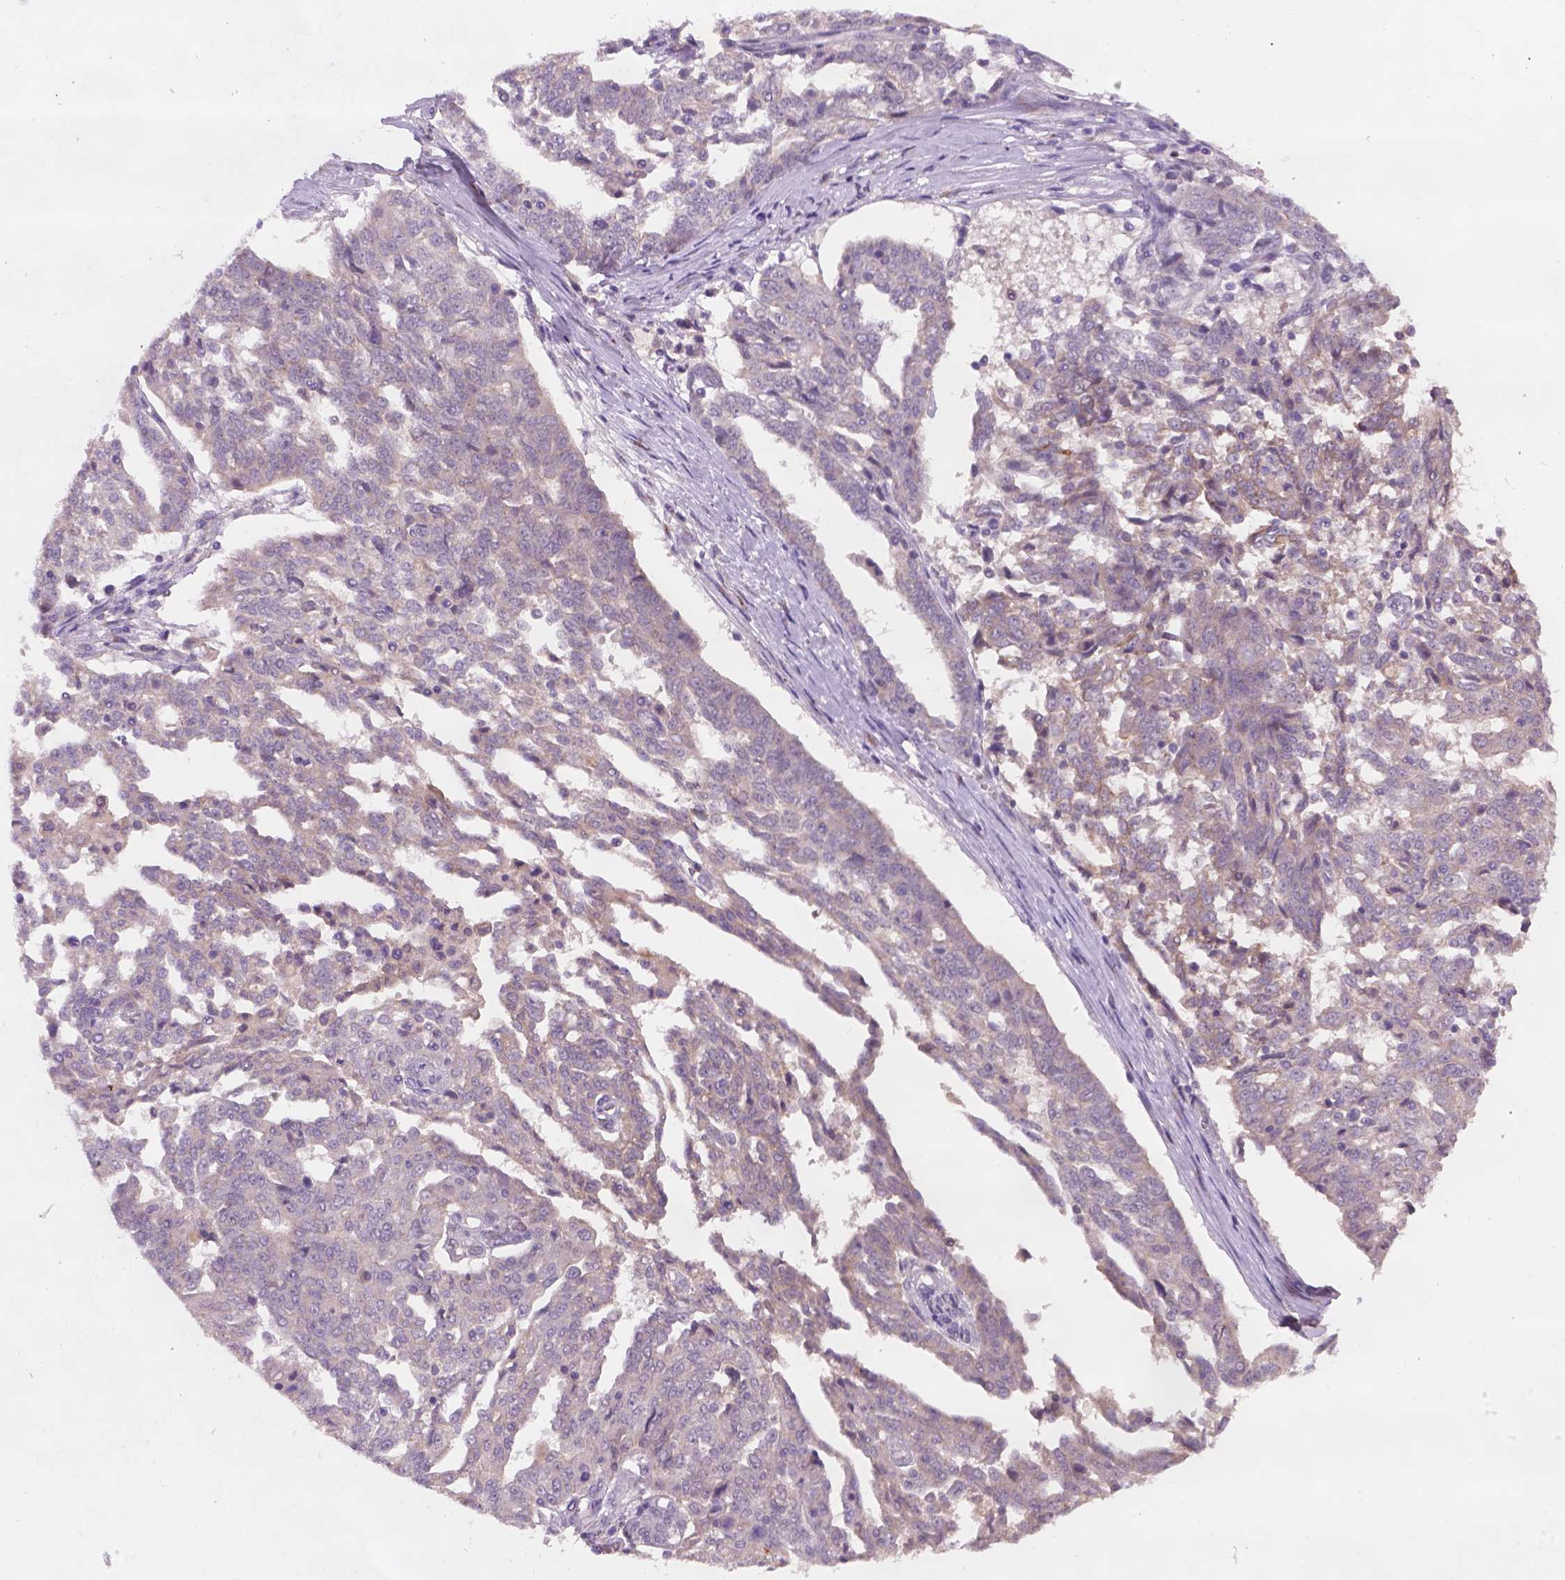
{"staining": {"intensity": "negative", "quantity": "none", "location": "none"}, "tissue": "ovarian cancer", "cell_type": "Tumor cells", "image_type": "cancer", "snomed": [{"axis": "morphology", "description": "Cystadenocarcinoma, serous, NOS"}, {"axis": "topography", "description": "Ovary"}], "caption": "Immunohistochemical staining of human serous cystadenocarcinoma (ovarian) demonstrates no significant expression in tumor cells.", "gene": "GXYLT2", "patient": {"sex": "female", "age": 67}}